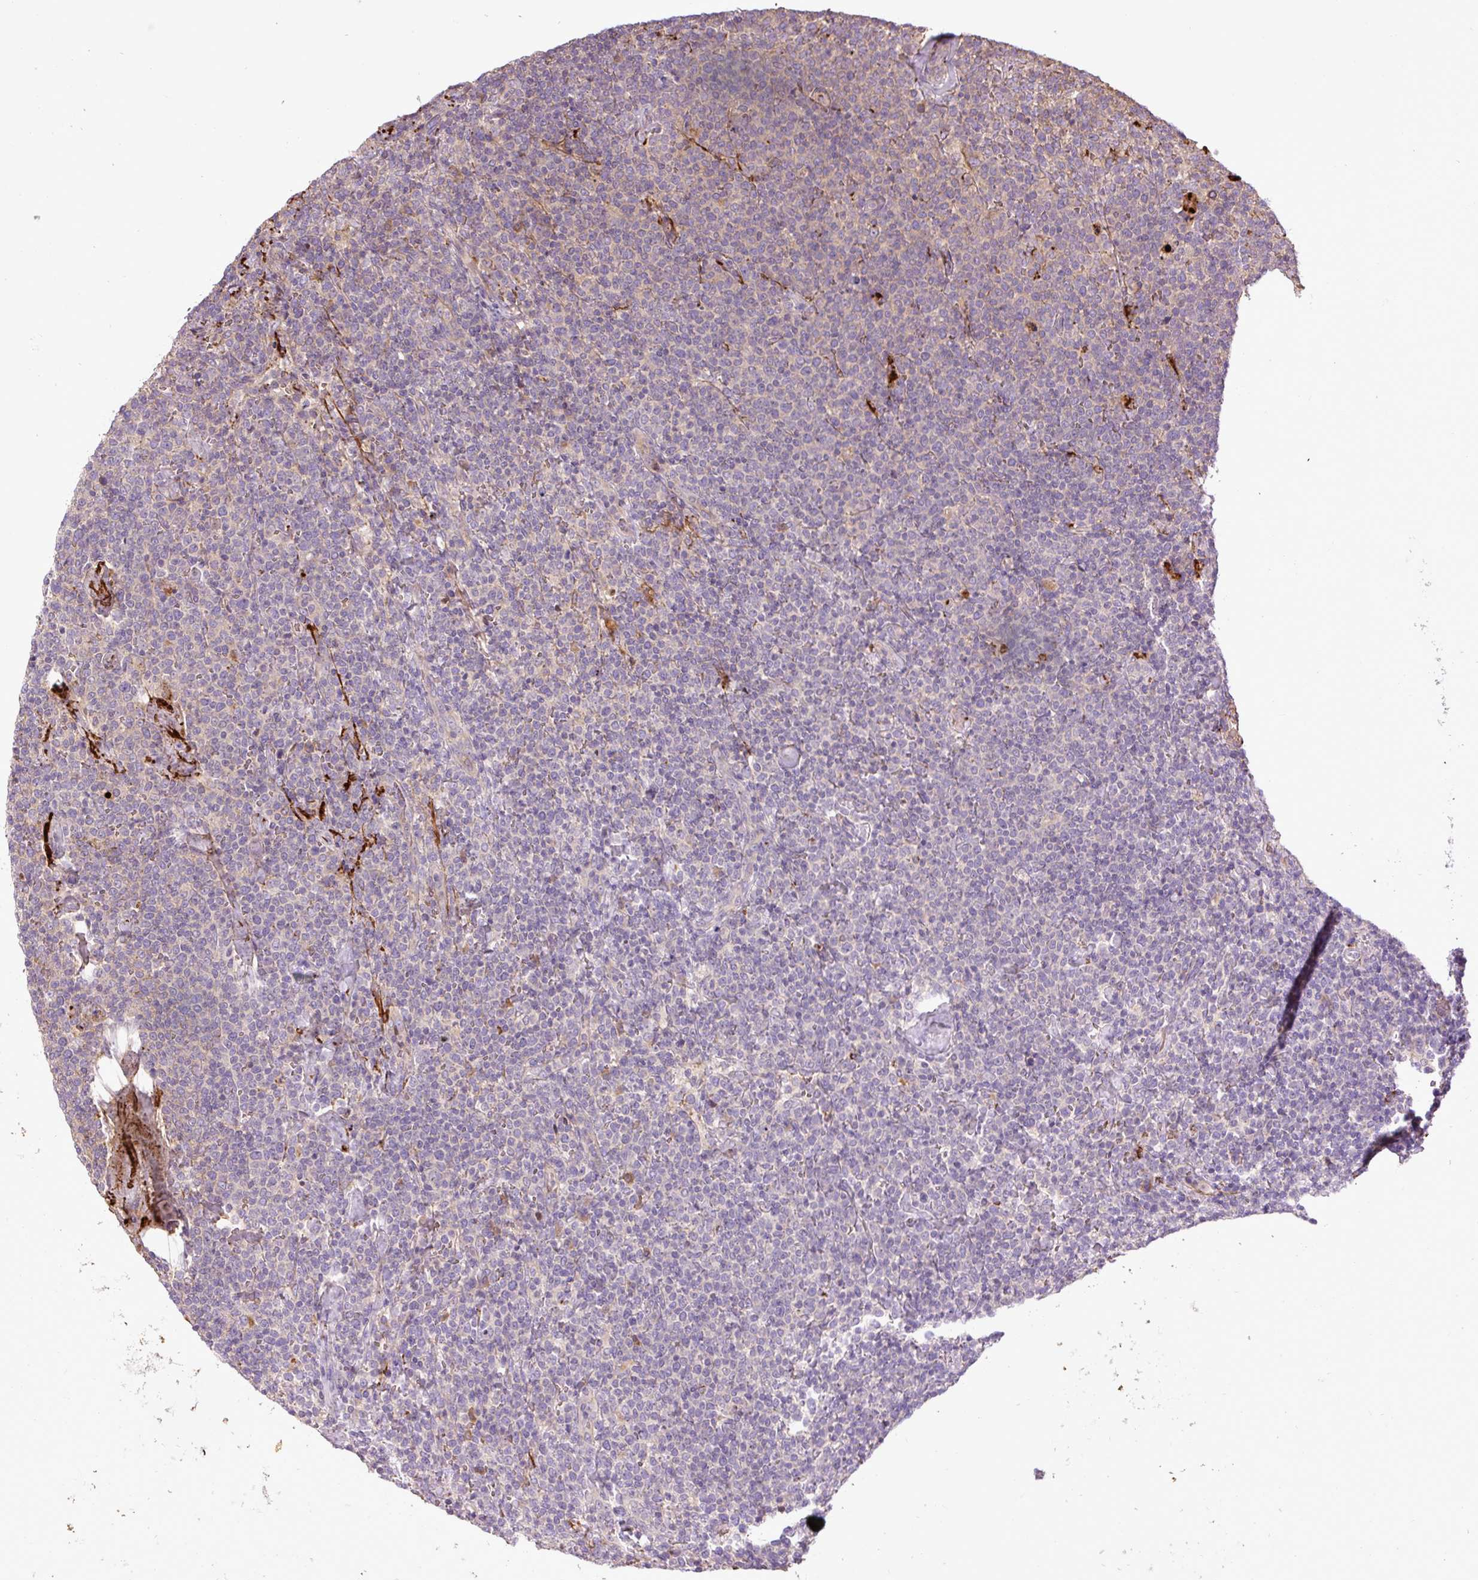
{"staining": {"intensity": "negative", "quantity": "none", "location": "none"}, "tissue": "lymphoma", "cell_type": "Tumor cells", "image_type": "cancer", "snomed": [{"axis": "morphology", "description": "Malignant lymphoma, non-Hodgkin's type, High grade"}, {"axis": "topography", "description": "Lymph node"}], "caption": "High magnification brightfield microscopy of malignant lymphoma, non-Hodgkin's type (high-grade) stained with DAB (3,3'-diaminobenzidine) (brown) and counterstained with hematoxylin (blue): tumor cells show no significant positivity. (Brightfield microscopy of DAB immunohistochemistry at high magnification).", "gene": "CXCL13", "patient": {"sex": "male", "age": 61}}